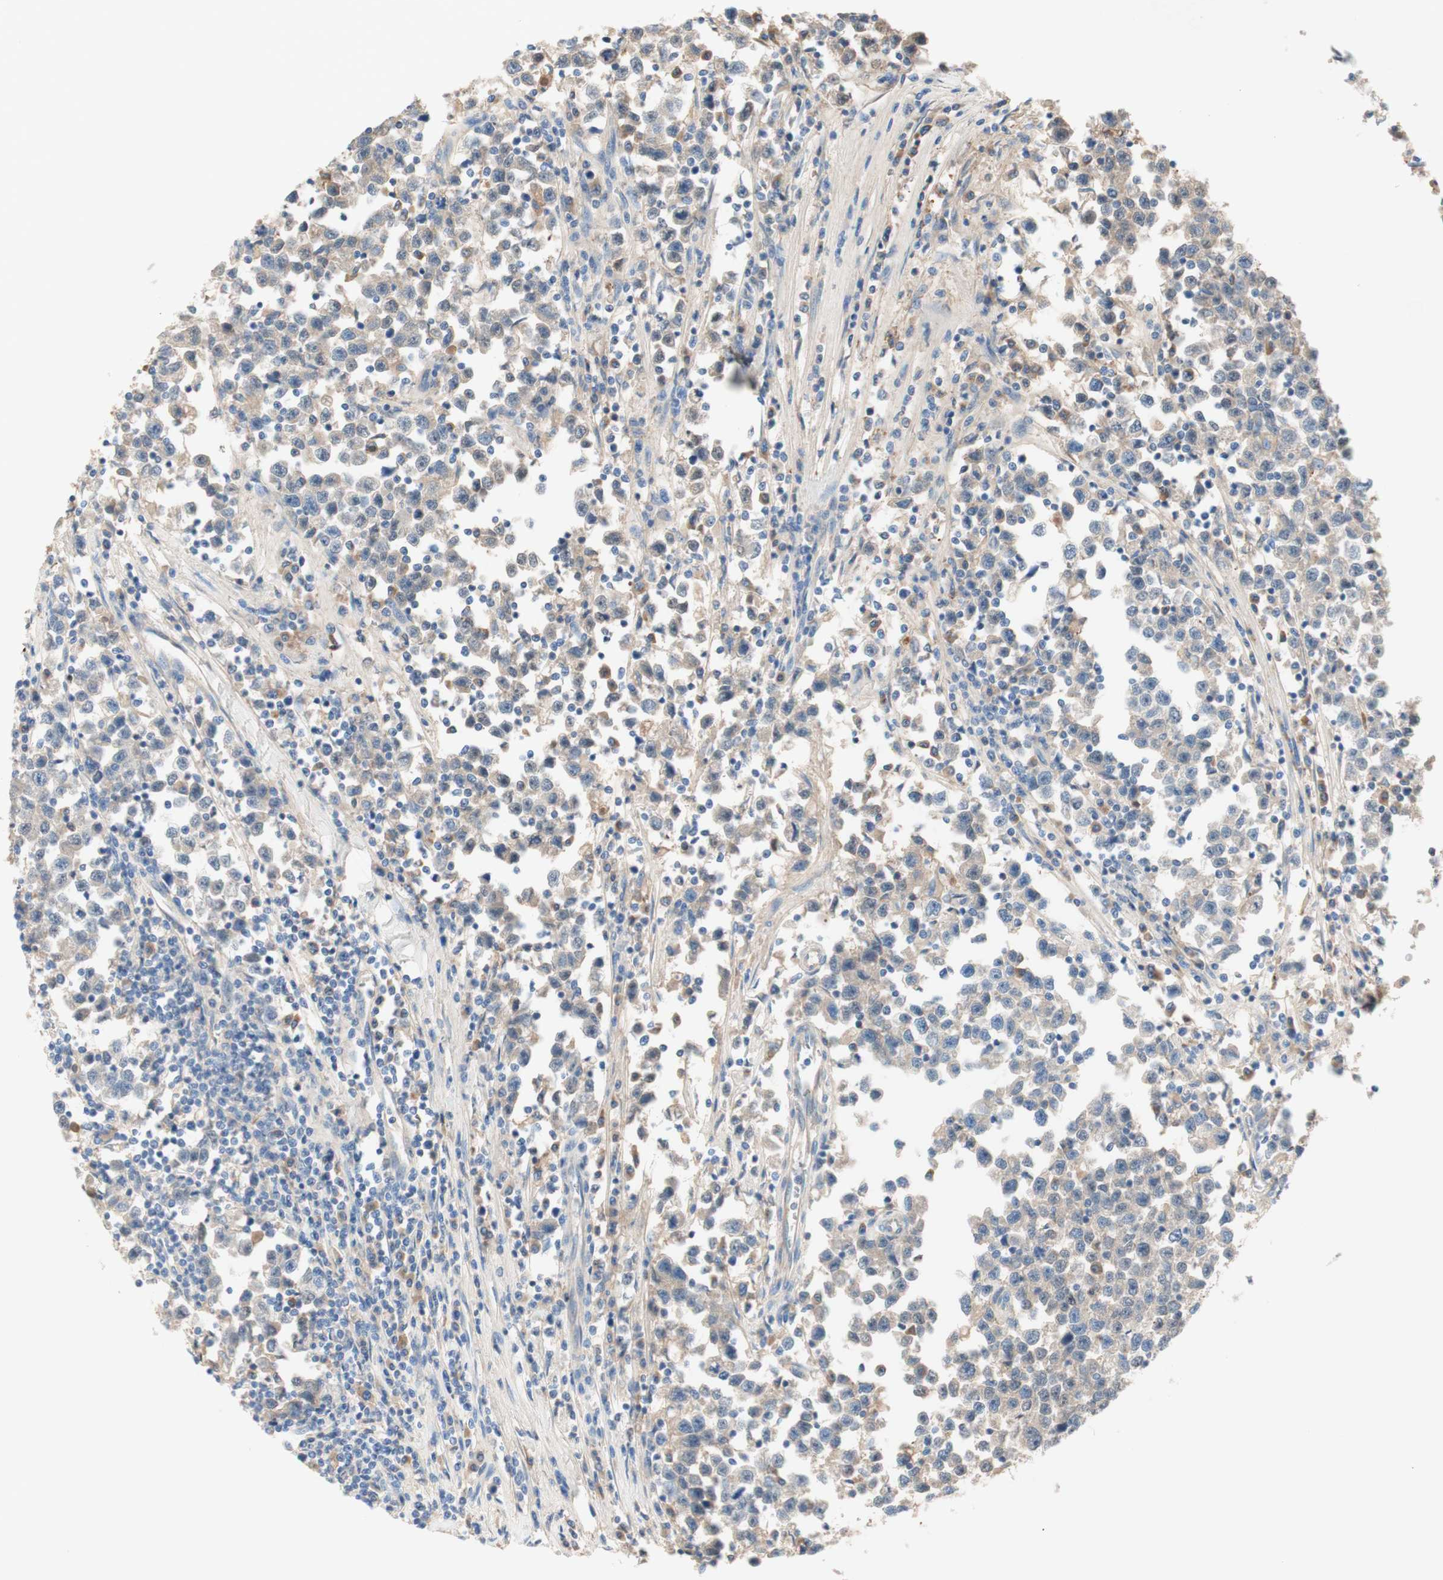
{"staining": {"intensity": "weak", "quantity": ">75%", "location": "cytoplasmic/membranous"}, "tissue": "testis cancer", "cell_type": "Tumor cells", "image_type": "cancer", "snomed": [{"axis": "morphology", "description": "Seminoma, NOS"}, {"axis": "topography", "description": "Testis"}], "caption": "The image reveals immunohistochemical staining of testis cancer. There is weak cytoplasmic/membranous staining is present in approximately >75% of tumor cells.", "gene": "KNG1", "patient": {"sex": "male", "age": 43}}